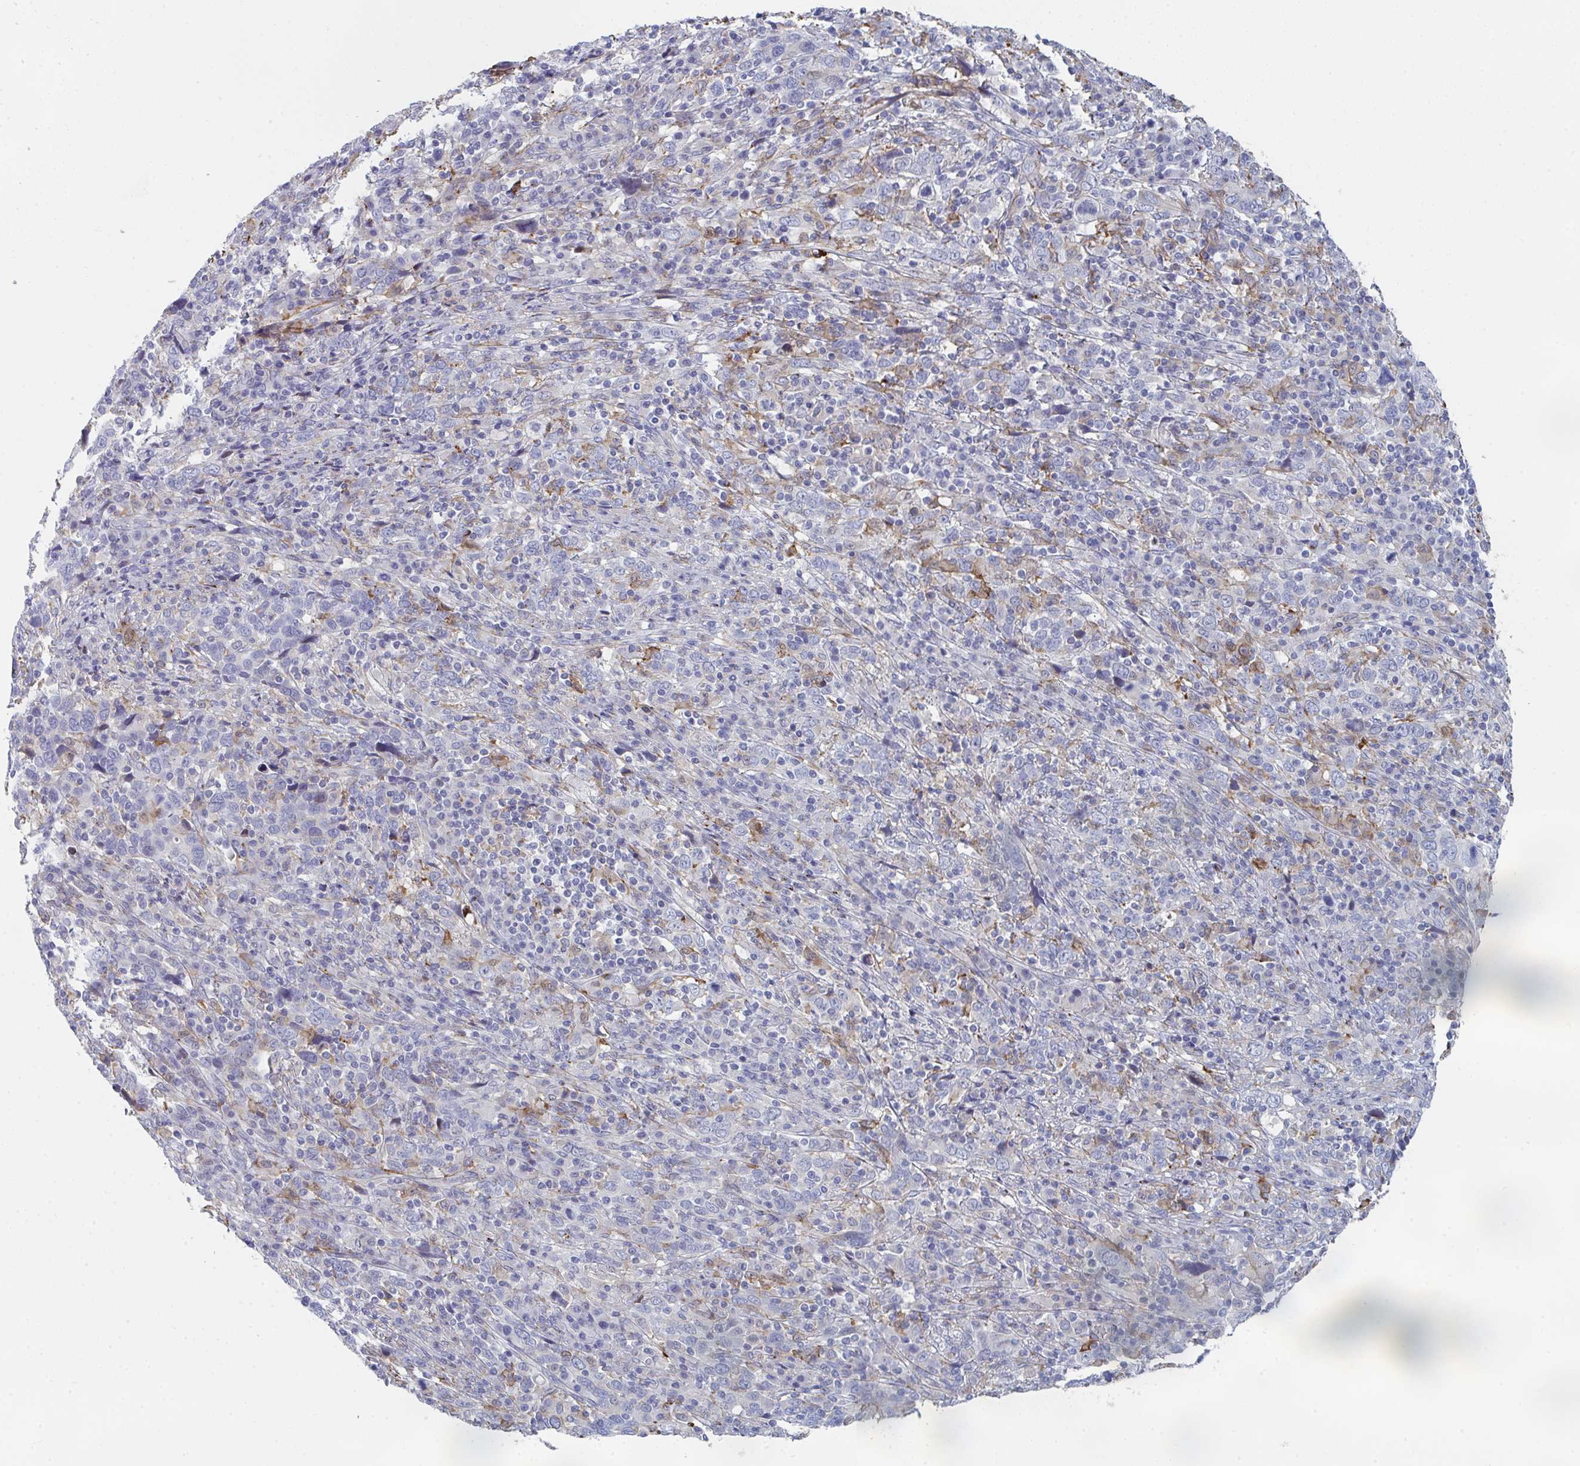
{"staining": {"intensity": "weak", "quantity": "<25%", "location": "cytoplasmic/membranous"}, "tissue": "cervical cancer", "cell_type": "Tumor cells", "image_type": "cancer", "snomed": [{"axis": "morphology", "description": "Squamous cell carcinoma, NOS"}, {"axis": "topography", "description": "Cervix"}], "caption": "An immunohistochemistry (IHC) image of cervical squamous cell carcinoma is shown. There is no staining in tumor cells of cervical squamous cell carcinoma.", "gene": "PSMG1", "patient": {"sex": "female", "age": 46}}